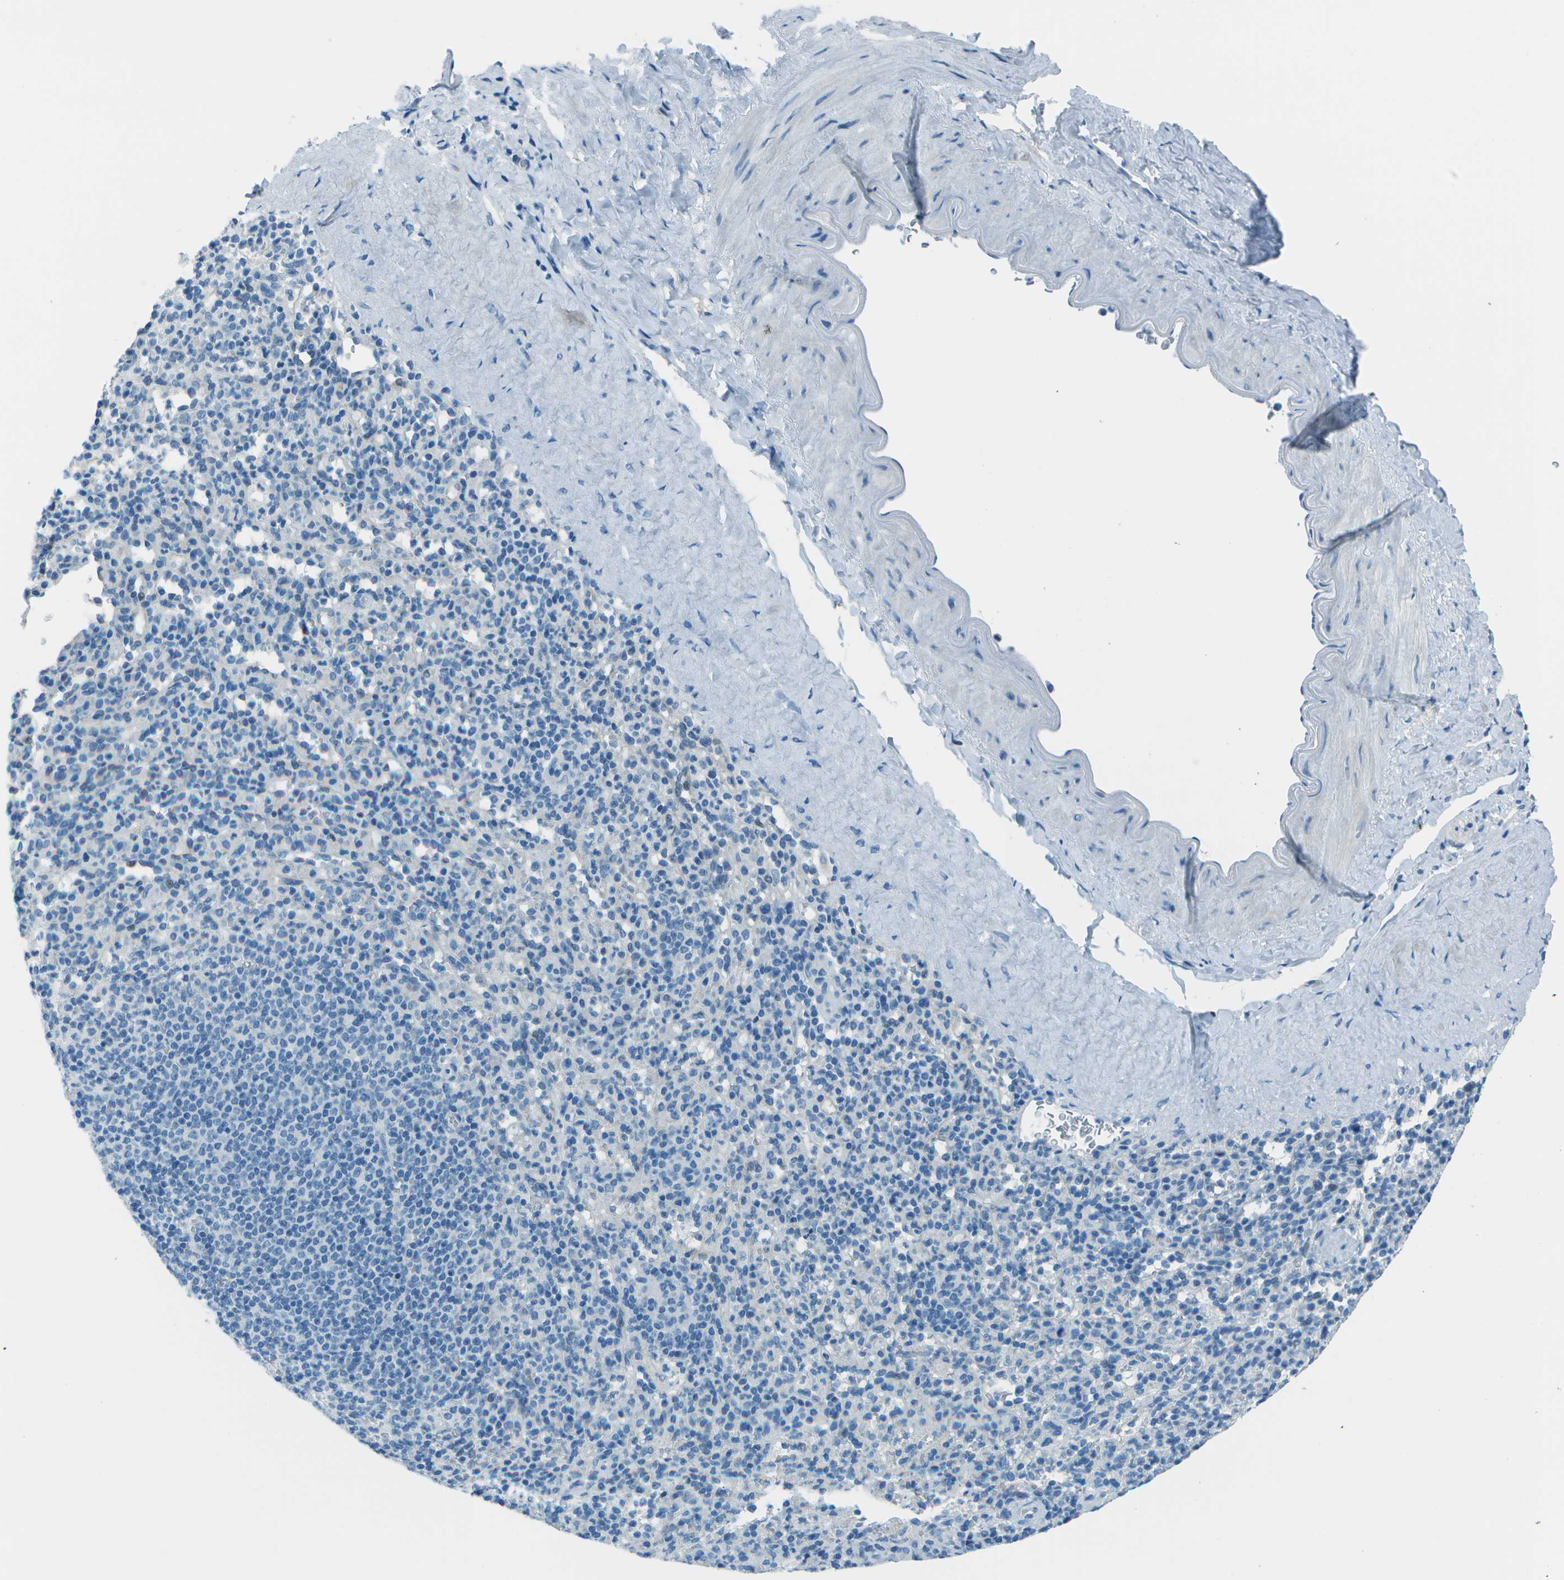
{"staining": {"intensity": "negative", "quantity": "none", "location": "none"}, "tissue": "spleen", "cell_type": "Cells in red pulp", "image_type": "normal", "snomed": [{"axis": "morphology", "description": "Normal tissue, NOS"}, {"axis": "topography", "description": "Spleen"}], "caption": "IHC image of benign spleen stained for a protein (brown), which shows no expression in cells in red pulp. Brightfield microscopy of immunohistochemistry (IHC) stained with DAB (3,3'-diaminobenzidine) (brown) and hematoxylin (blue), captured at high magnification.", "gene": "FGF1", "patient": {"sex": "male", "age": 36}}